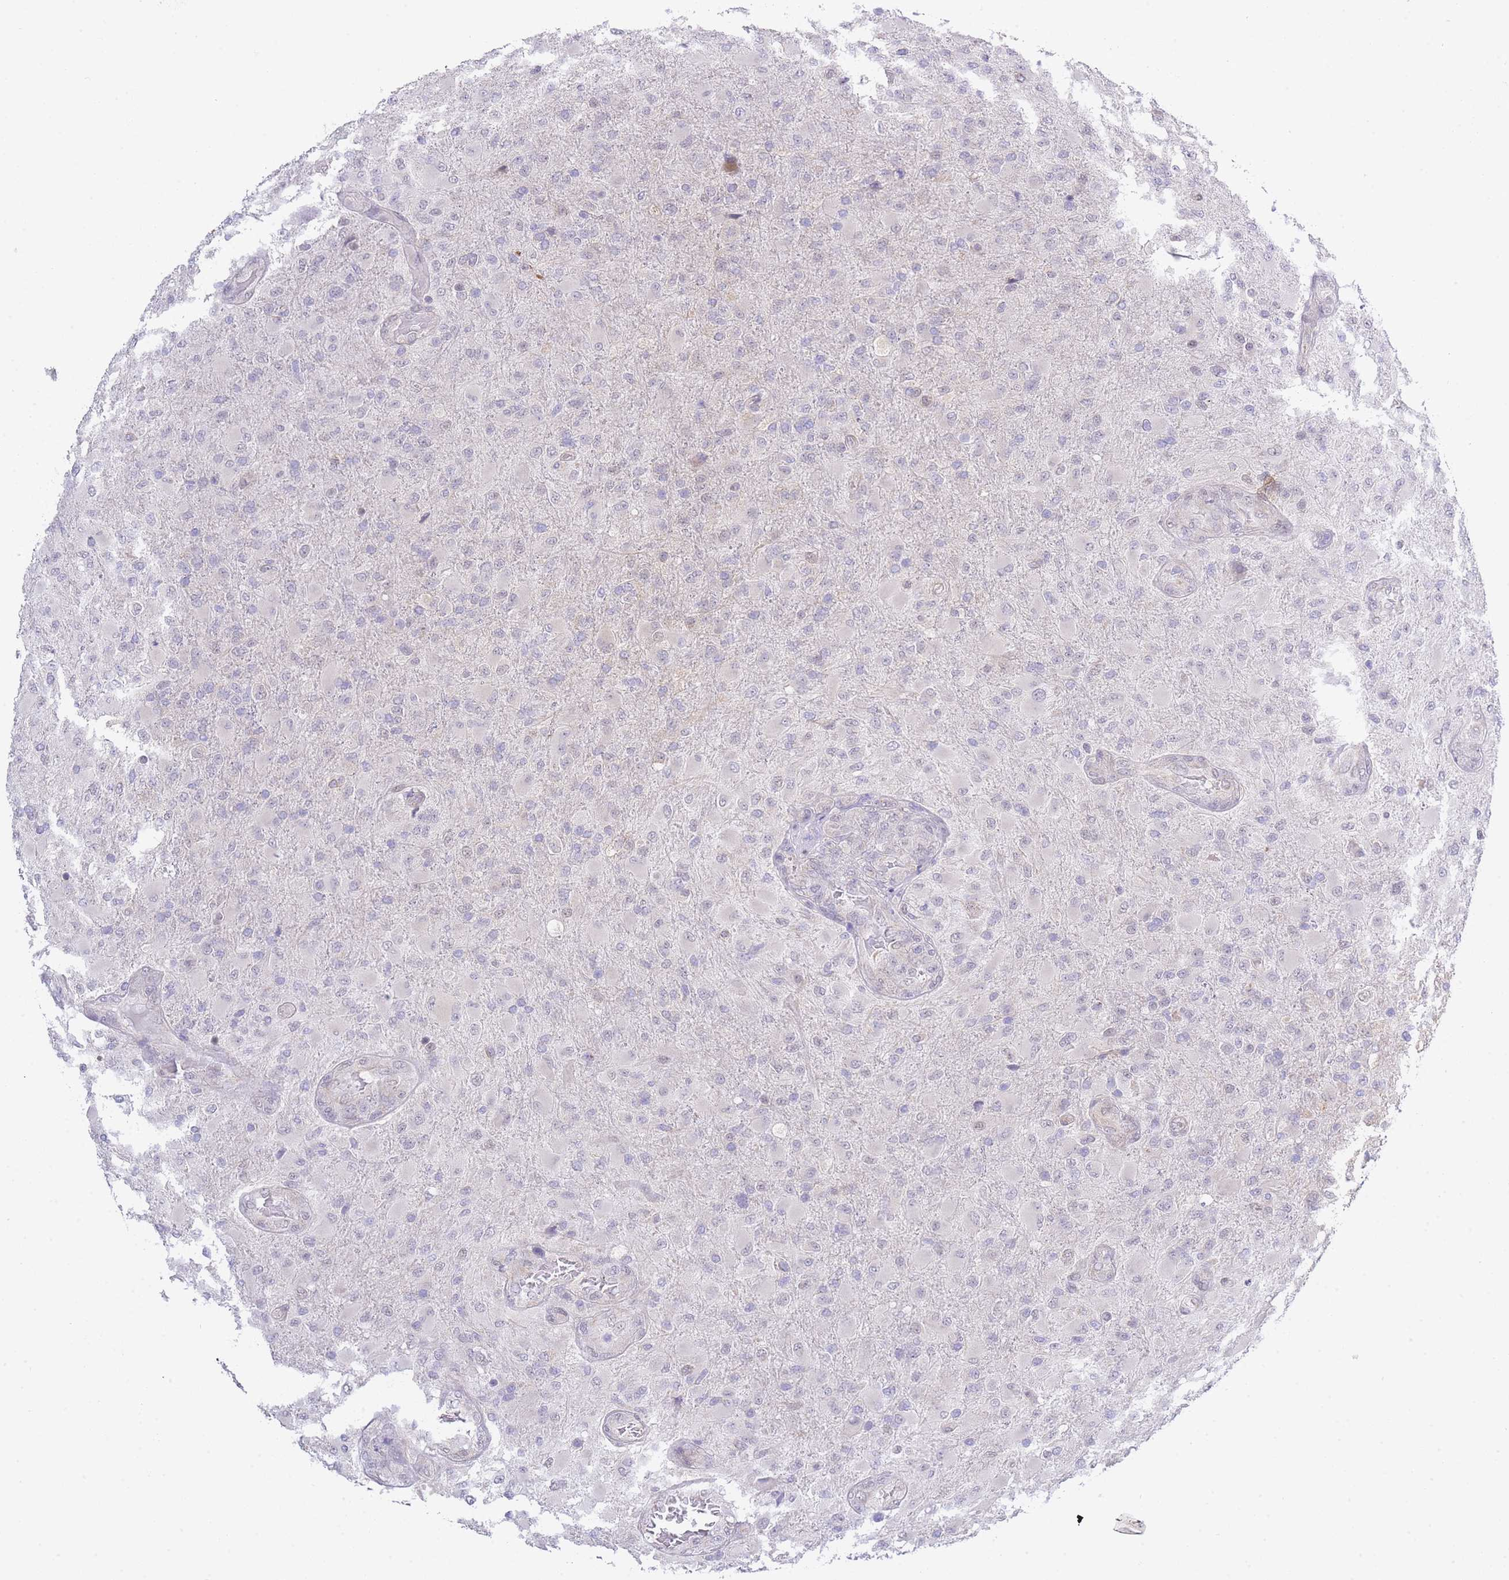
{"staining": {"intensity": "negative", "quantity": "none", "location": "none"}, "tissue": "glioma", "cell_type": "Tumor cells", "image_type": "cancer", "snomed": [{"axis": "morphology", "description": "Glioma, malignant, Low grade"}, {"axis": "topography", "description": "Brain"}], "caption": "Micrograph shows no protein positivity in tumor cells of low-grade glioma (malignant) tissue. Nuclei are stained in blue.", "gene": "CTBP1", "patient": {"sex": "male", "age": 65}}